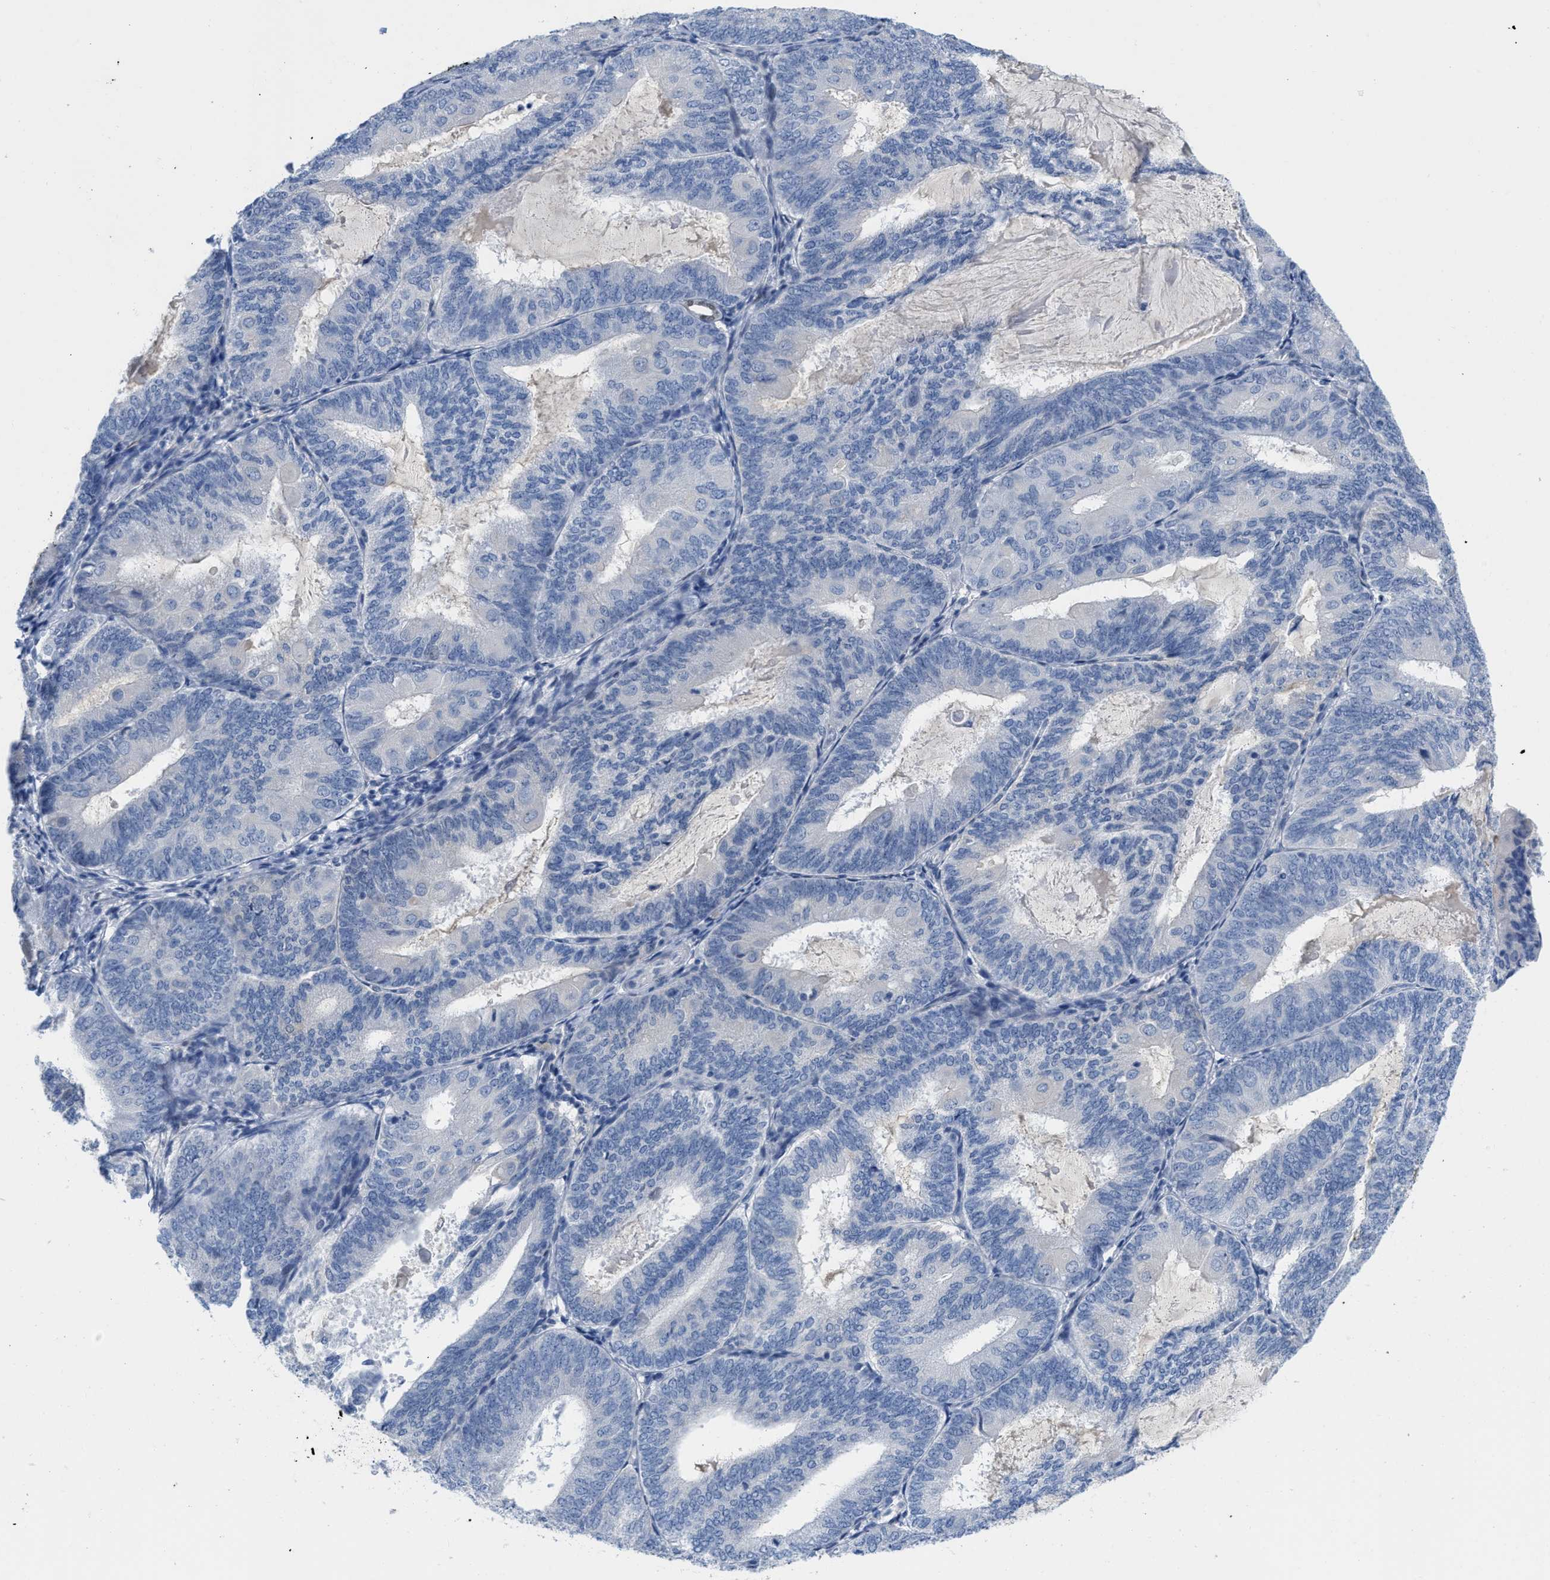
{"staining": {"intensity": "negative", "quantity": "none", "location": "none"}, "tissue": "endometrial cancer", "cell_type": "Tumor cells", "image_type": "cancer", "snomed": [{"axis": "morphology", "description": "Adenocarcinoma, NOS"}, {"axis": "topography", "description": "Endometrium"}], "caption": "A high-resolution histopathology image shows immunohistochemistry staining of endometrial adenocarcinoma, which displays no significant positivity in tumor cells.", "gene": "NFIX", "patient": {"sex": "female", "age": 81}}